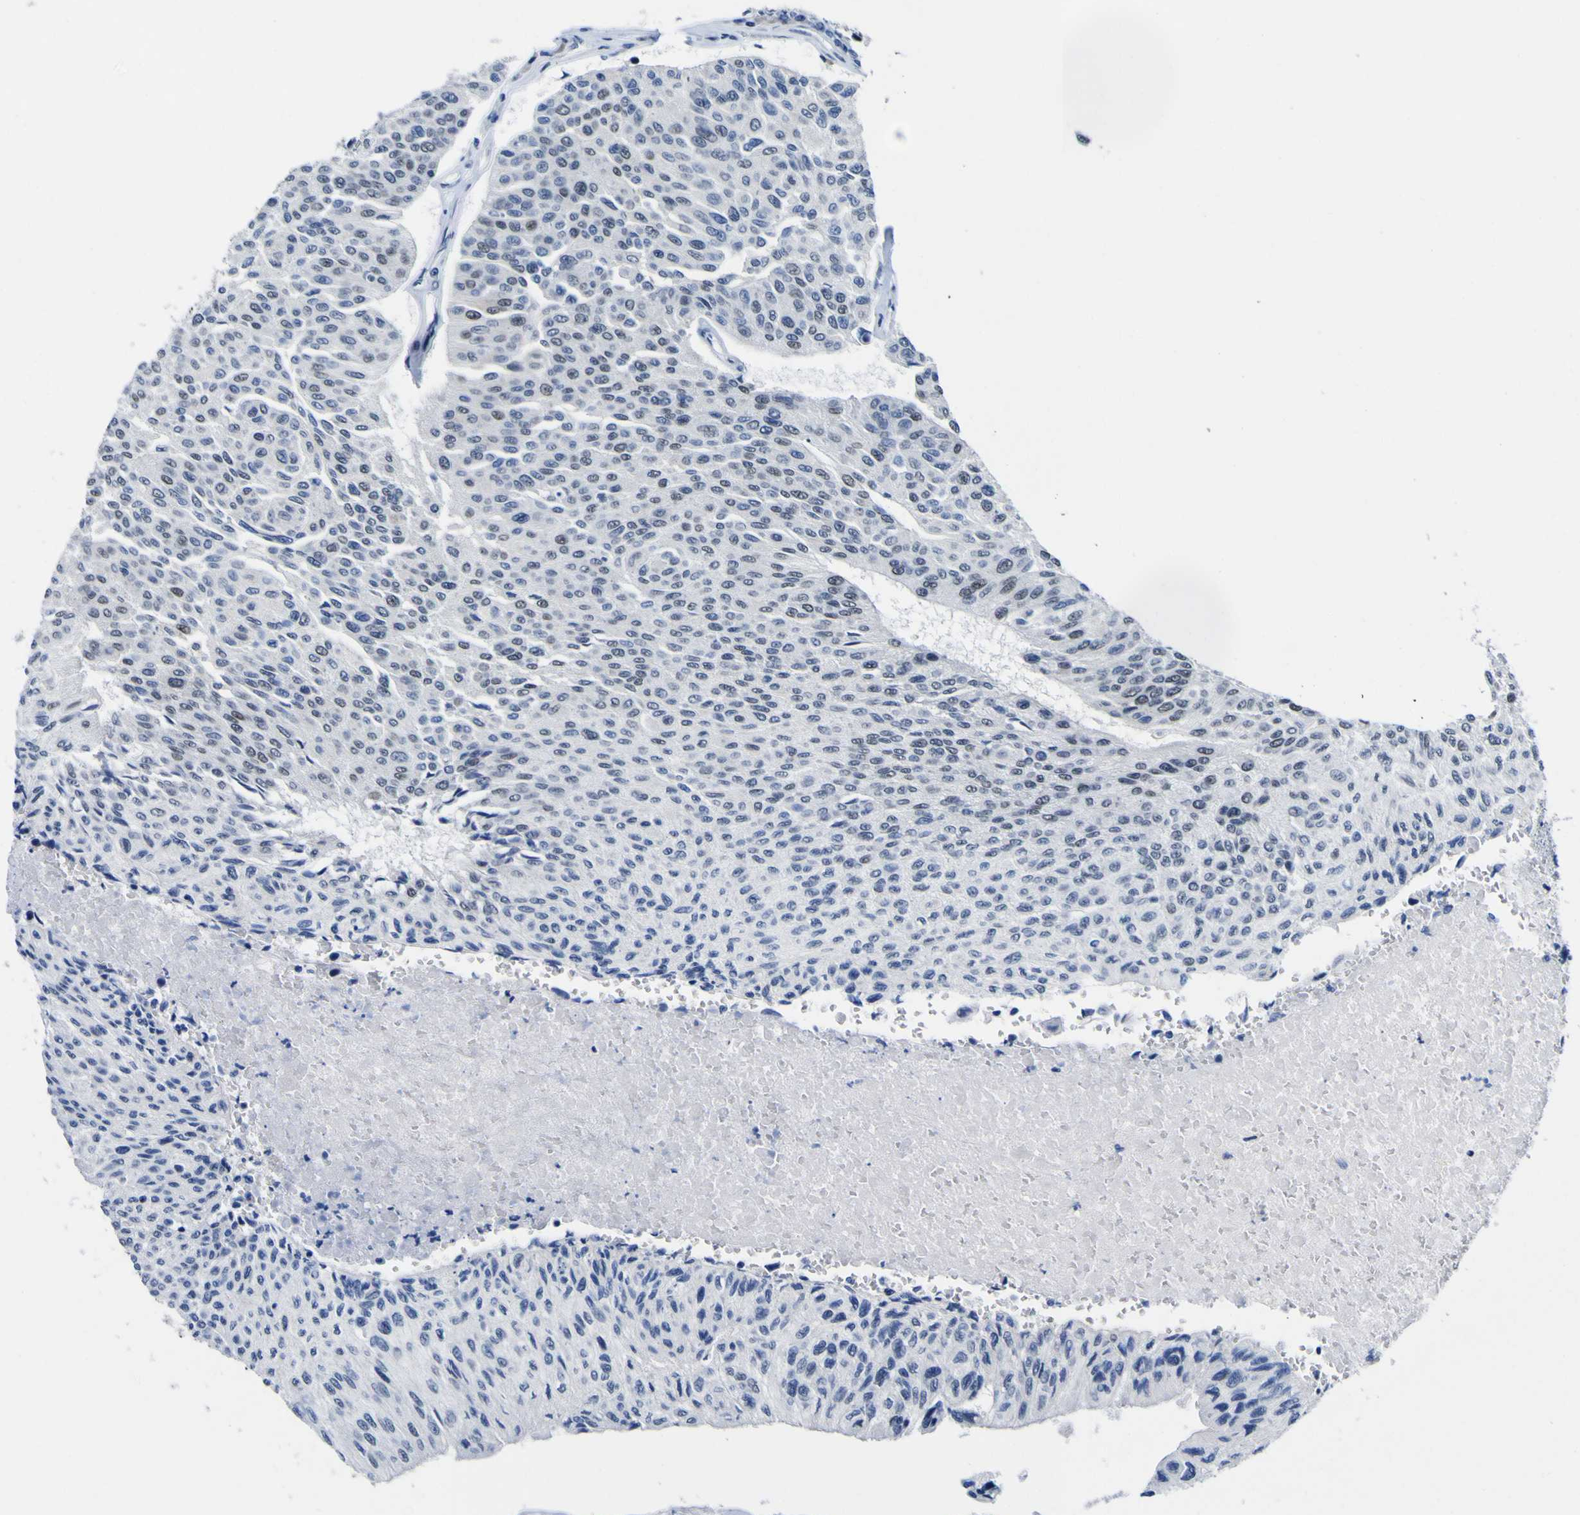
{"staining": {"intensity": "weak", "quantity": "<25%", "location": "nuclear"}, "tissue": "urothelial cancer", "cell_type": "Tumor cells", "image_type": "cancer", "snomed": [{"axis": "morphology", "description": "Urothelial carcinoma, High grade"}, {"axis": "topography", "description": "Urinary bladder"}], "caption": "Human high-grade urothelial carcinoma stained for a protein using immunohistochemistry reveals no positivity in tumor cells.", "gene": "MBD3", "patient": {"sex": "male", "age": 66}}